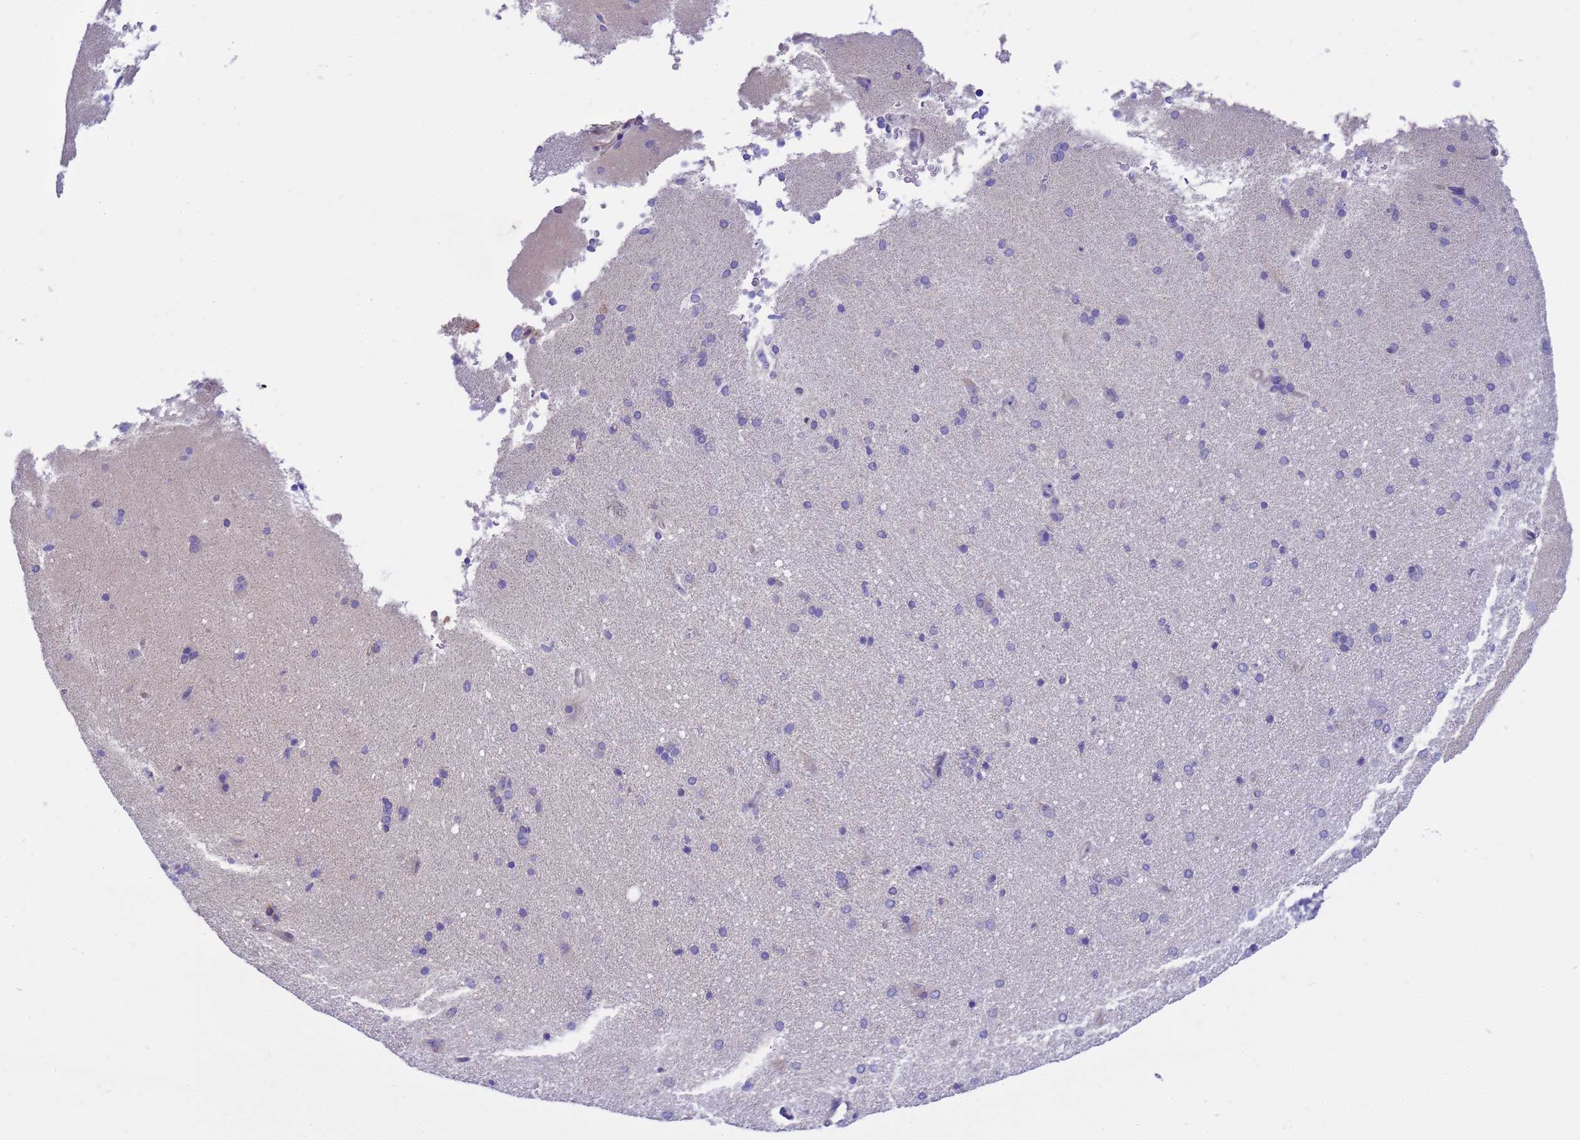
{"staining": {"intensity": "negative", "quantity": "none", "location": "none"}, "tissue": "cerebral cortex", "cell_type": "Endothelial cells", "image_type": "normal", "snomed": [{"axis": "morphology", "description": "Normal tissue, NOS"}, {"axis": "topography", "description": "Cerebral cortex"}], "caption": "An image of human cerebral cortex is negative for staining in endothelial cells. (Stains: DAB immunohistochemistry with hematoxylin counter stain, Microscopy: brightfield microscopy at high magnification).", "gene": "RIPPLY2", "patient": {"sex": "male", "age": 62}}